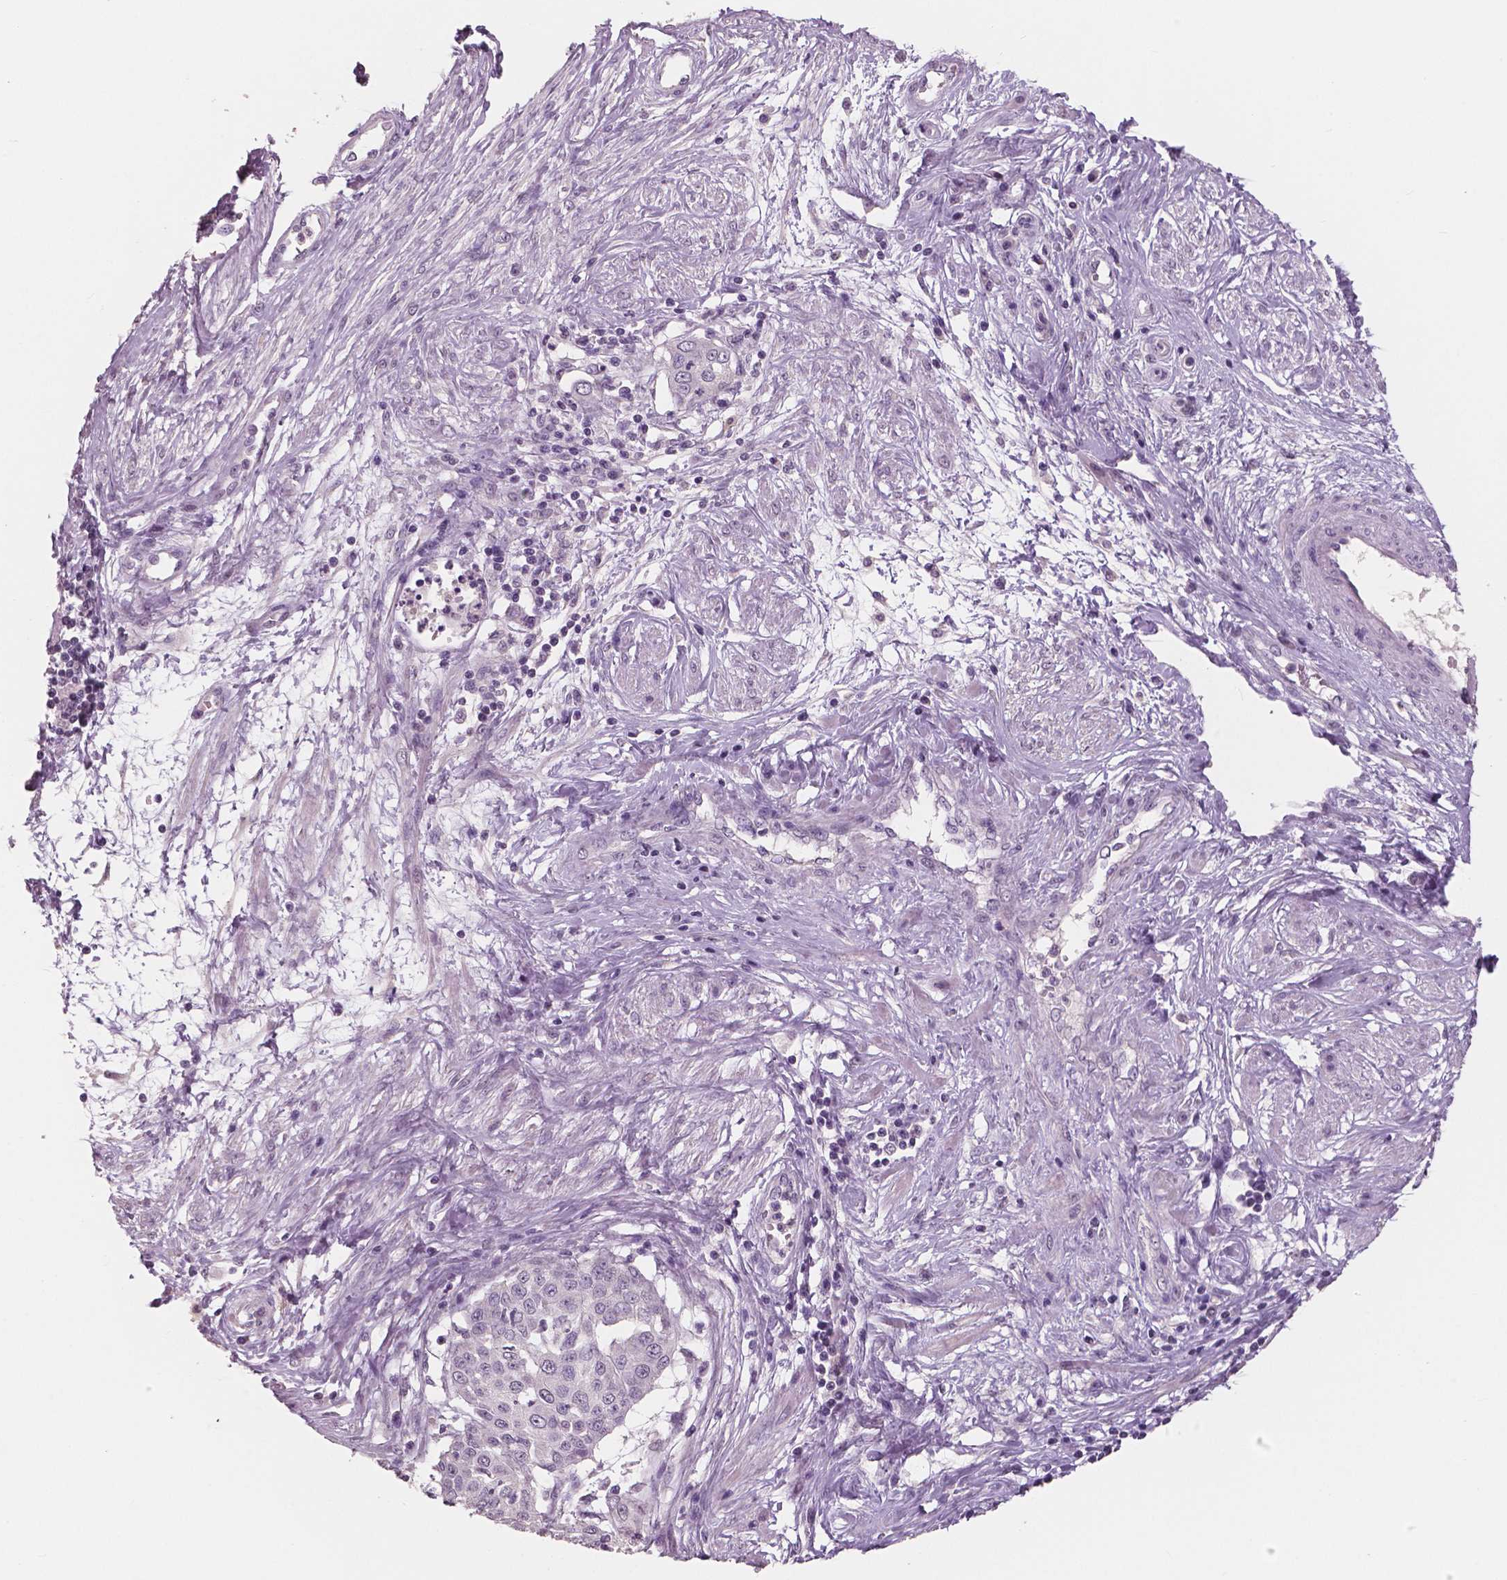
{"staining": {"intensity": "negative", "quantity": "none", "location": "none"}, "tissue": "cervical cancer", "cell_type": "Tumor cells", "image_type": "cancer", "snomed": [{"axis": "morphology", "description": "Squamous cell carcinoma, NOS"}, {"axis": "topography", "description": "Cervix"}], "caption": "This is an immunohistochemistry (IHC) photomicrograph of human cervical cancer (squamous cell carcinoma). There is no positivity in tumor cells.", "gene": "NECAB1", "patient": {"sex": "female", "age": 34}}